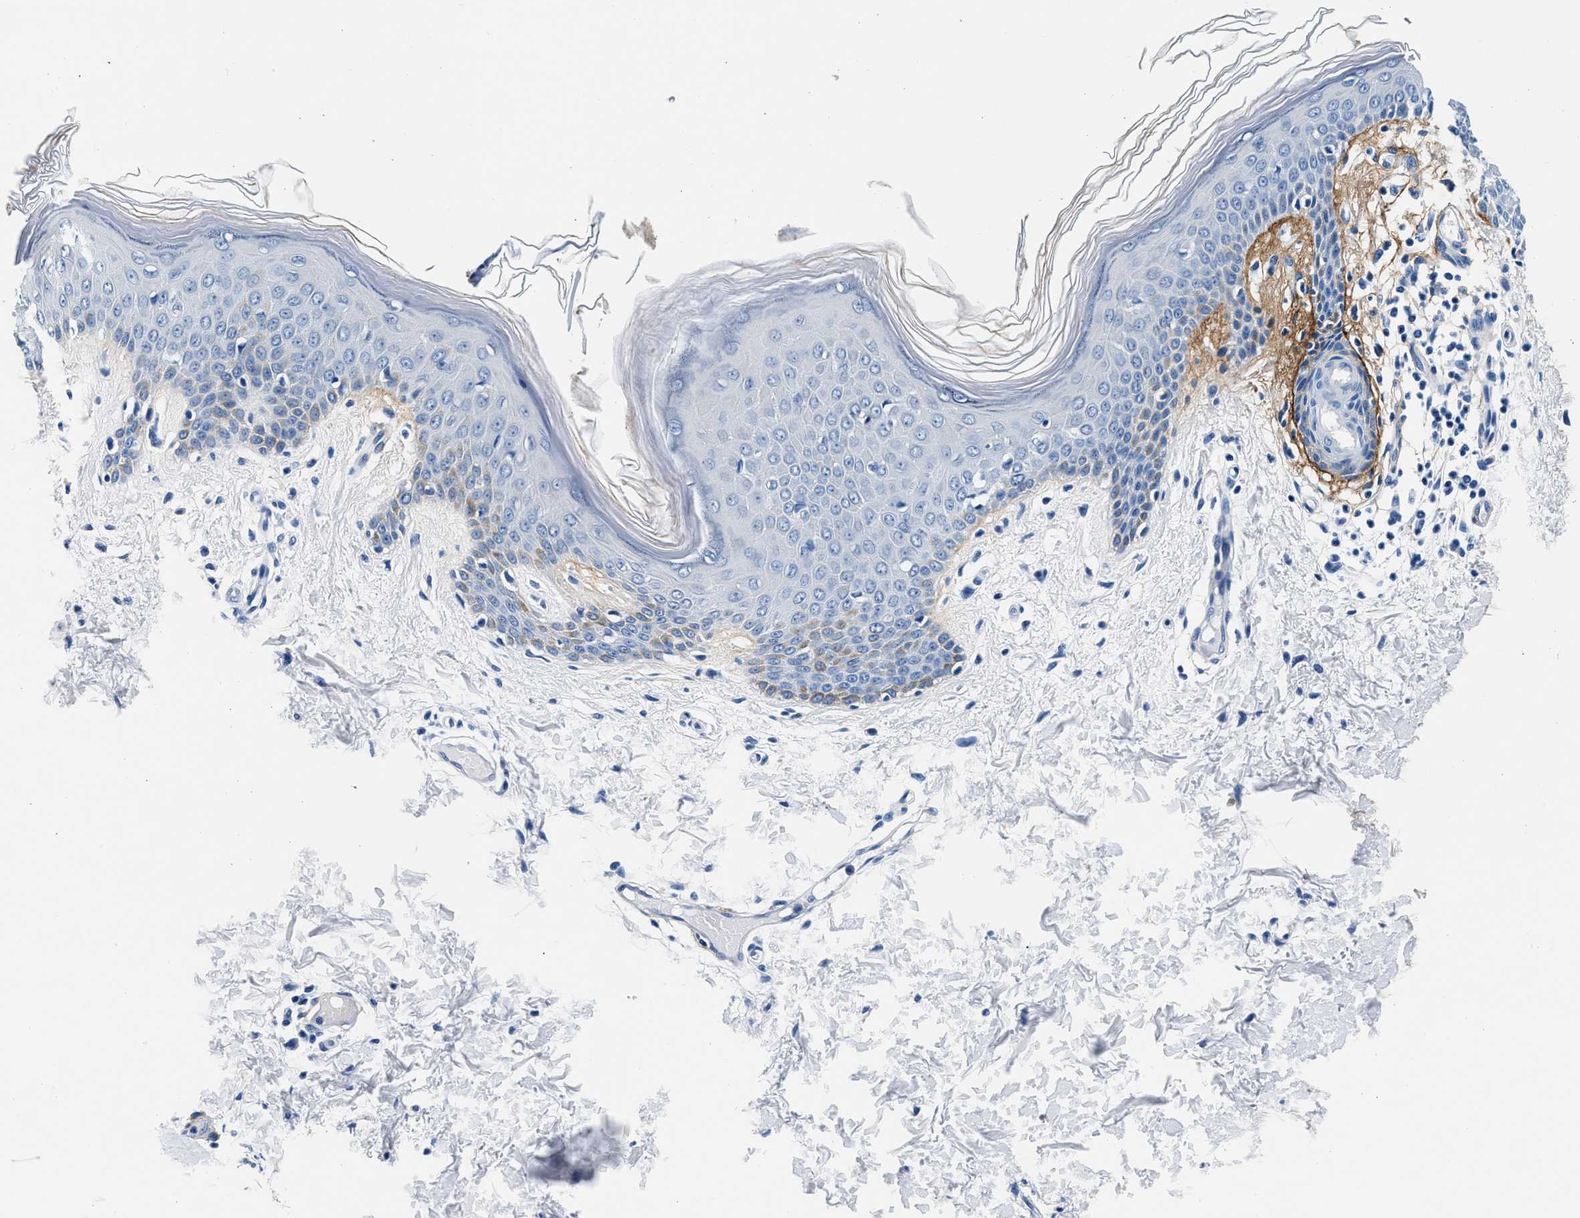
{"staining": {"intensity": "negative", "quantity": "none", "location": "none"}, "tissue": "skin", "cell_type": "Fibroblasts", "image_type": "normal", "snomed": [{"axis": "morphology", "description": "Normal tissue, NOS"}, {"axis": "topography", "description": "Skin"}], "caption": "IHC of normal skin demonstrates no staining in fibroblasts. (Stains: DAB (3,3'-diaminobenzidine) immunohistochemistry with hematoxylin counter stain, Microscopy: brightfield microscopy at high magnification).", "gene": "TNR", "patient": {"sex": "male", "age": 53}}